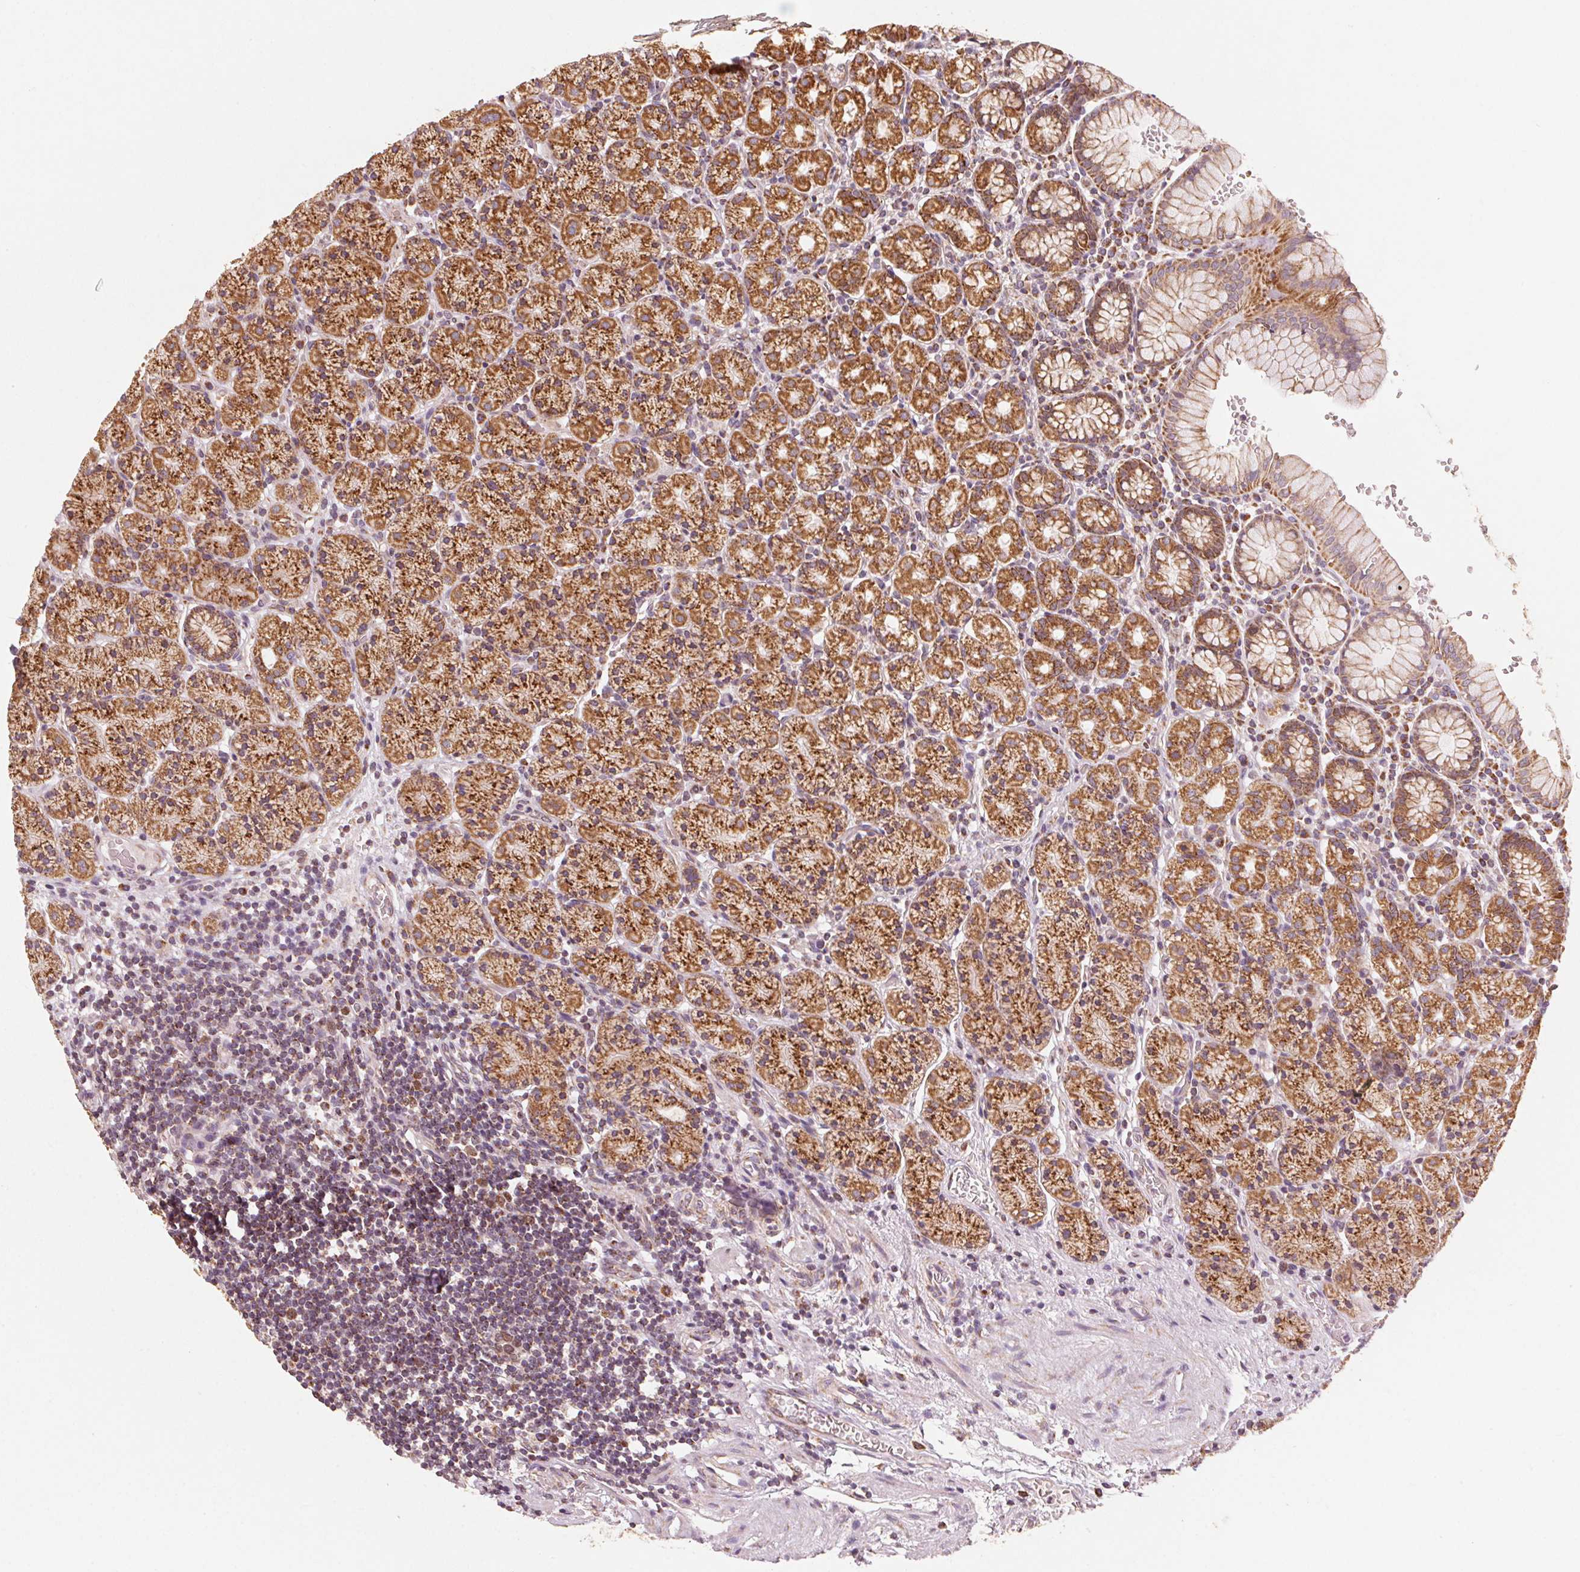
{"staining": {"intensity": "strong", "quantity": ">75%", "location": "cytoplasmic/membranous"}, "tissue": "stomach", "cell_type": "Glandular cells", "image_type": "normal", "snomed": [{"axis": "morphology", "description": "Normal tissue, NOS"}, {"axis": "topography", "description": "Stomach, upper"}, {"axis": "topography", "description": "Stomach"}], "caption": "This photomicrograph exhibits immunohistochemistry (IHC) staining of unremarkable human stomach, with high strong cytoplasmic/membranous positivity in approximately >75% of glandular cells.", "gene": "TOMM70", "patient": {"sex": "male", "age": 62}}